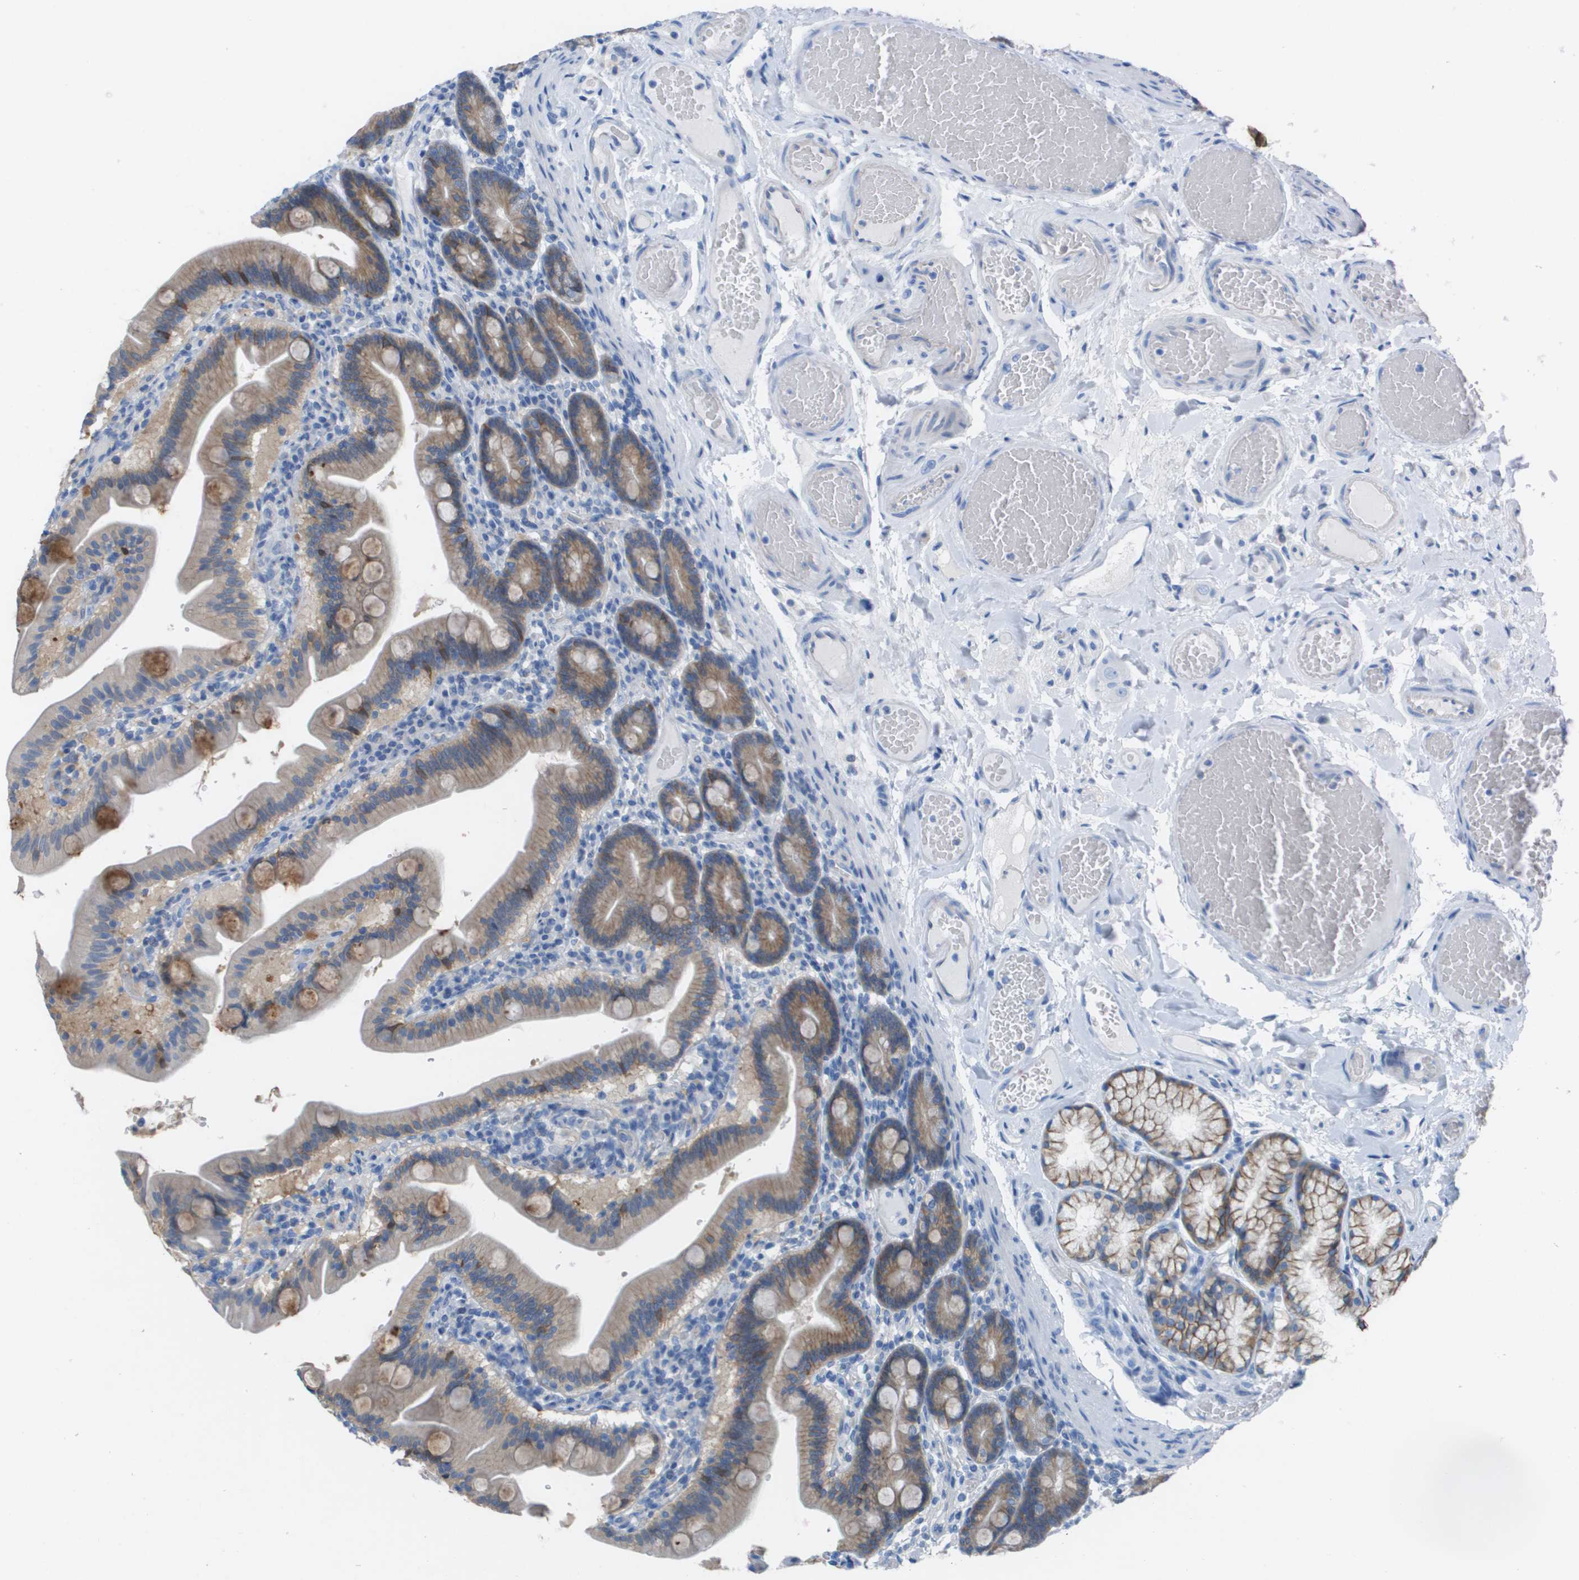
{"staining": {"intensity": "moderate", "quantity": "25%-75%", "location": "cytoplasmic/membranous"}, "tissue": "duodenum", "cell_type": "Glandular cells", "image_type": "normal", "snomed": [{"axis": "morphology", "description": "Normal tissue, NOS"}, {"axis": "topography", "description": "Duodenum"}], "caption": "High-power microscopy captured an IHC histopathology image of normal duodenum, revealing moderate cytoplasmic/membranous expression in about 25%-75% of glandular cells. (IHC, brightfield microscopy, high magnification).", "gene": "CD46", "patient": {"sex": "male", "age": 54}}